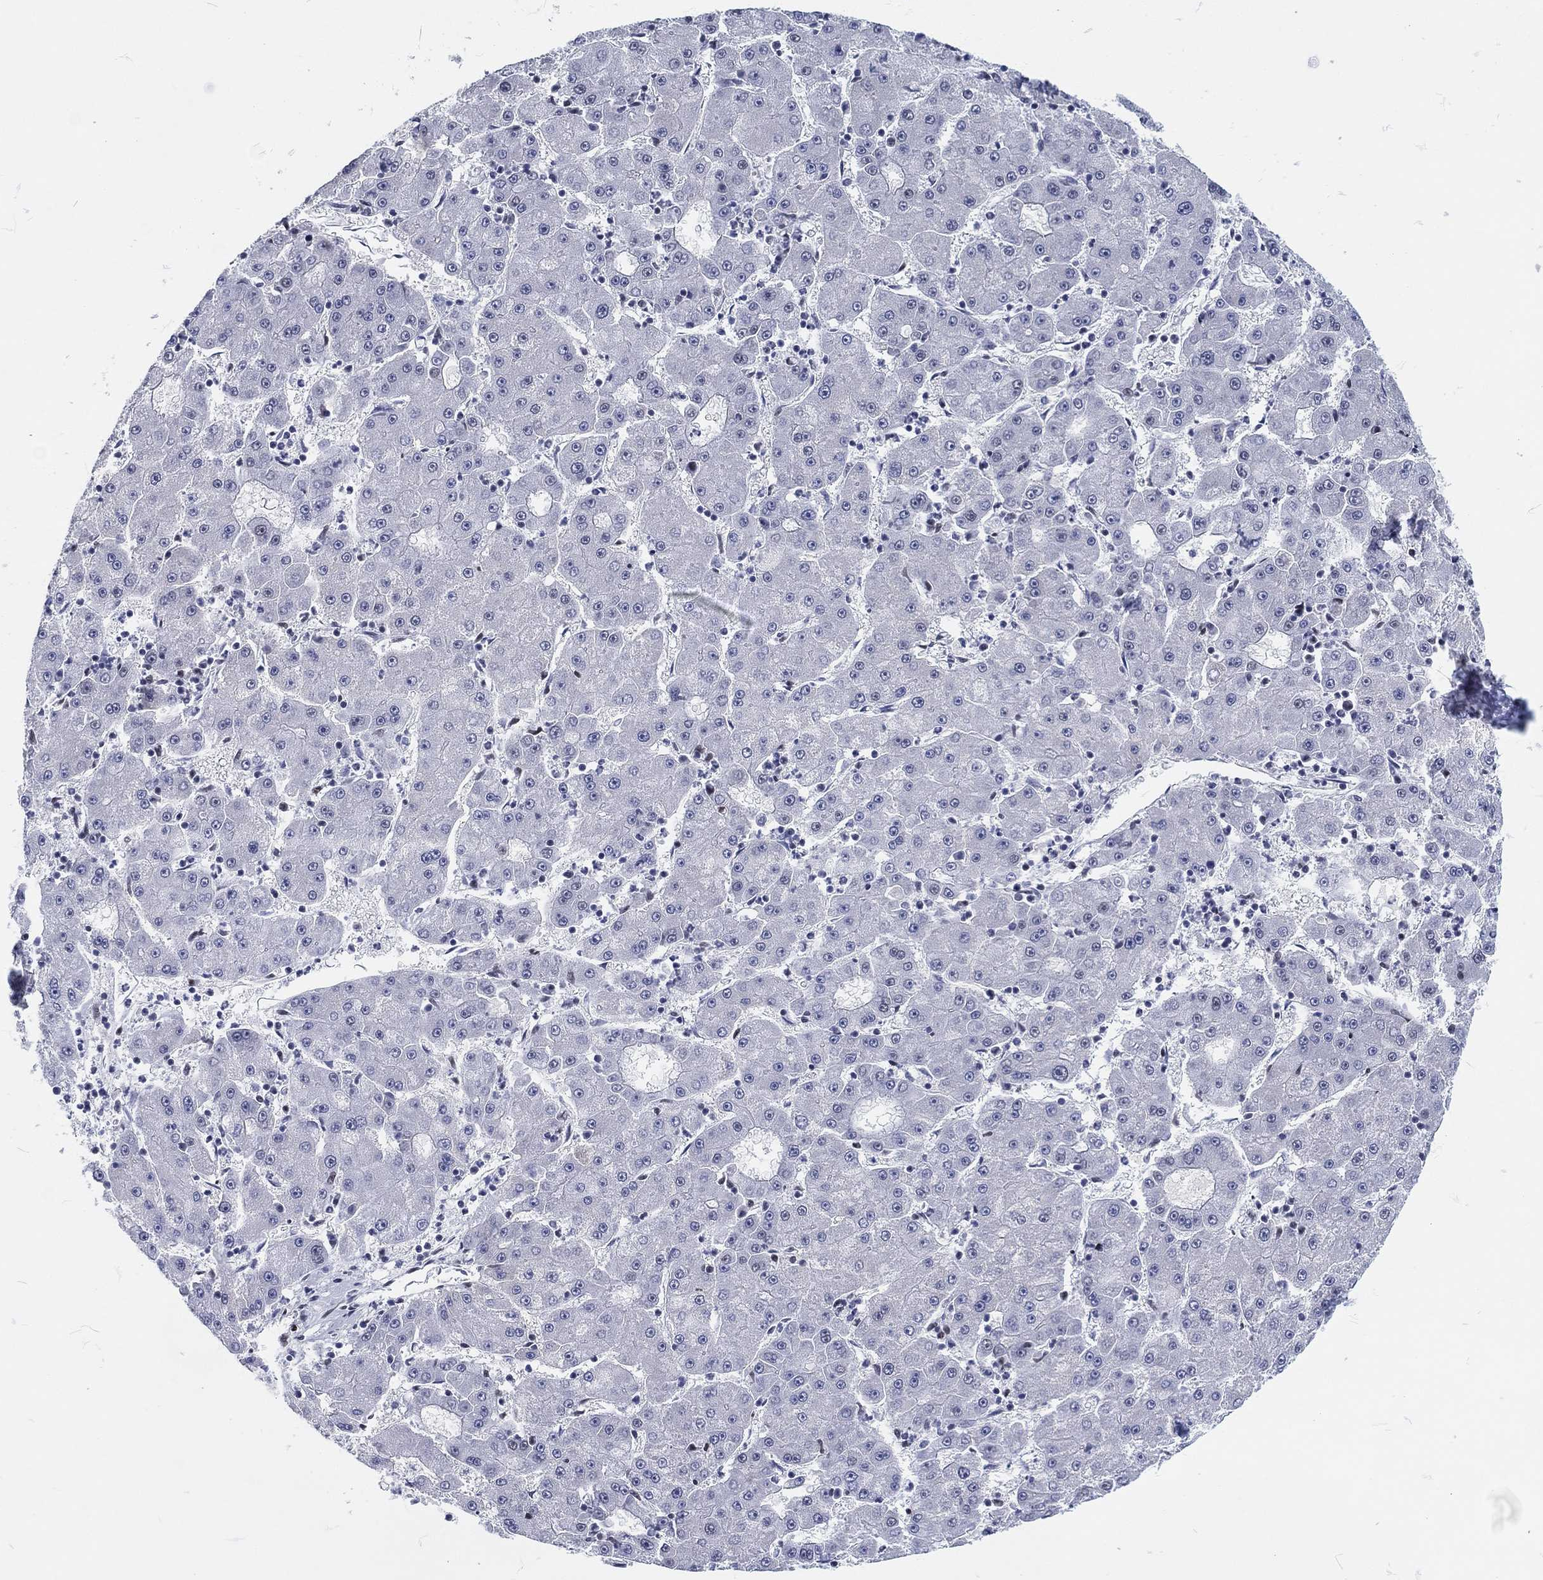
{"staining": {"intensity": "negative", "quantity": "none", "location": "none"}, "tissue": "liver cancer", "cell_type": "Tumor cells", "image_type": "cancer", "snomed": [{"axis": "morphology", "description": "Carcinoma, Hepatocellular, NOS"}, {"axis": "topography", "description": "Liver"}], "caption": "Immunohistochemistry (IHC) histopathology image of neoplastic tissue: hepatocellular carcinoma (liver) stained with DAB (3,3'-diaminobenzidine) demonstrates no significant protein staining in tumor cells.", "gene": "MAPK8IP1", "patient": {"sex": "male", "age": 73}}